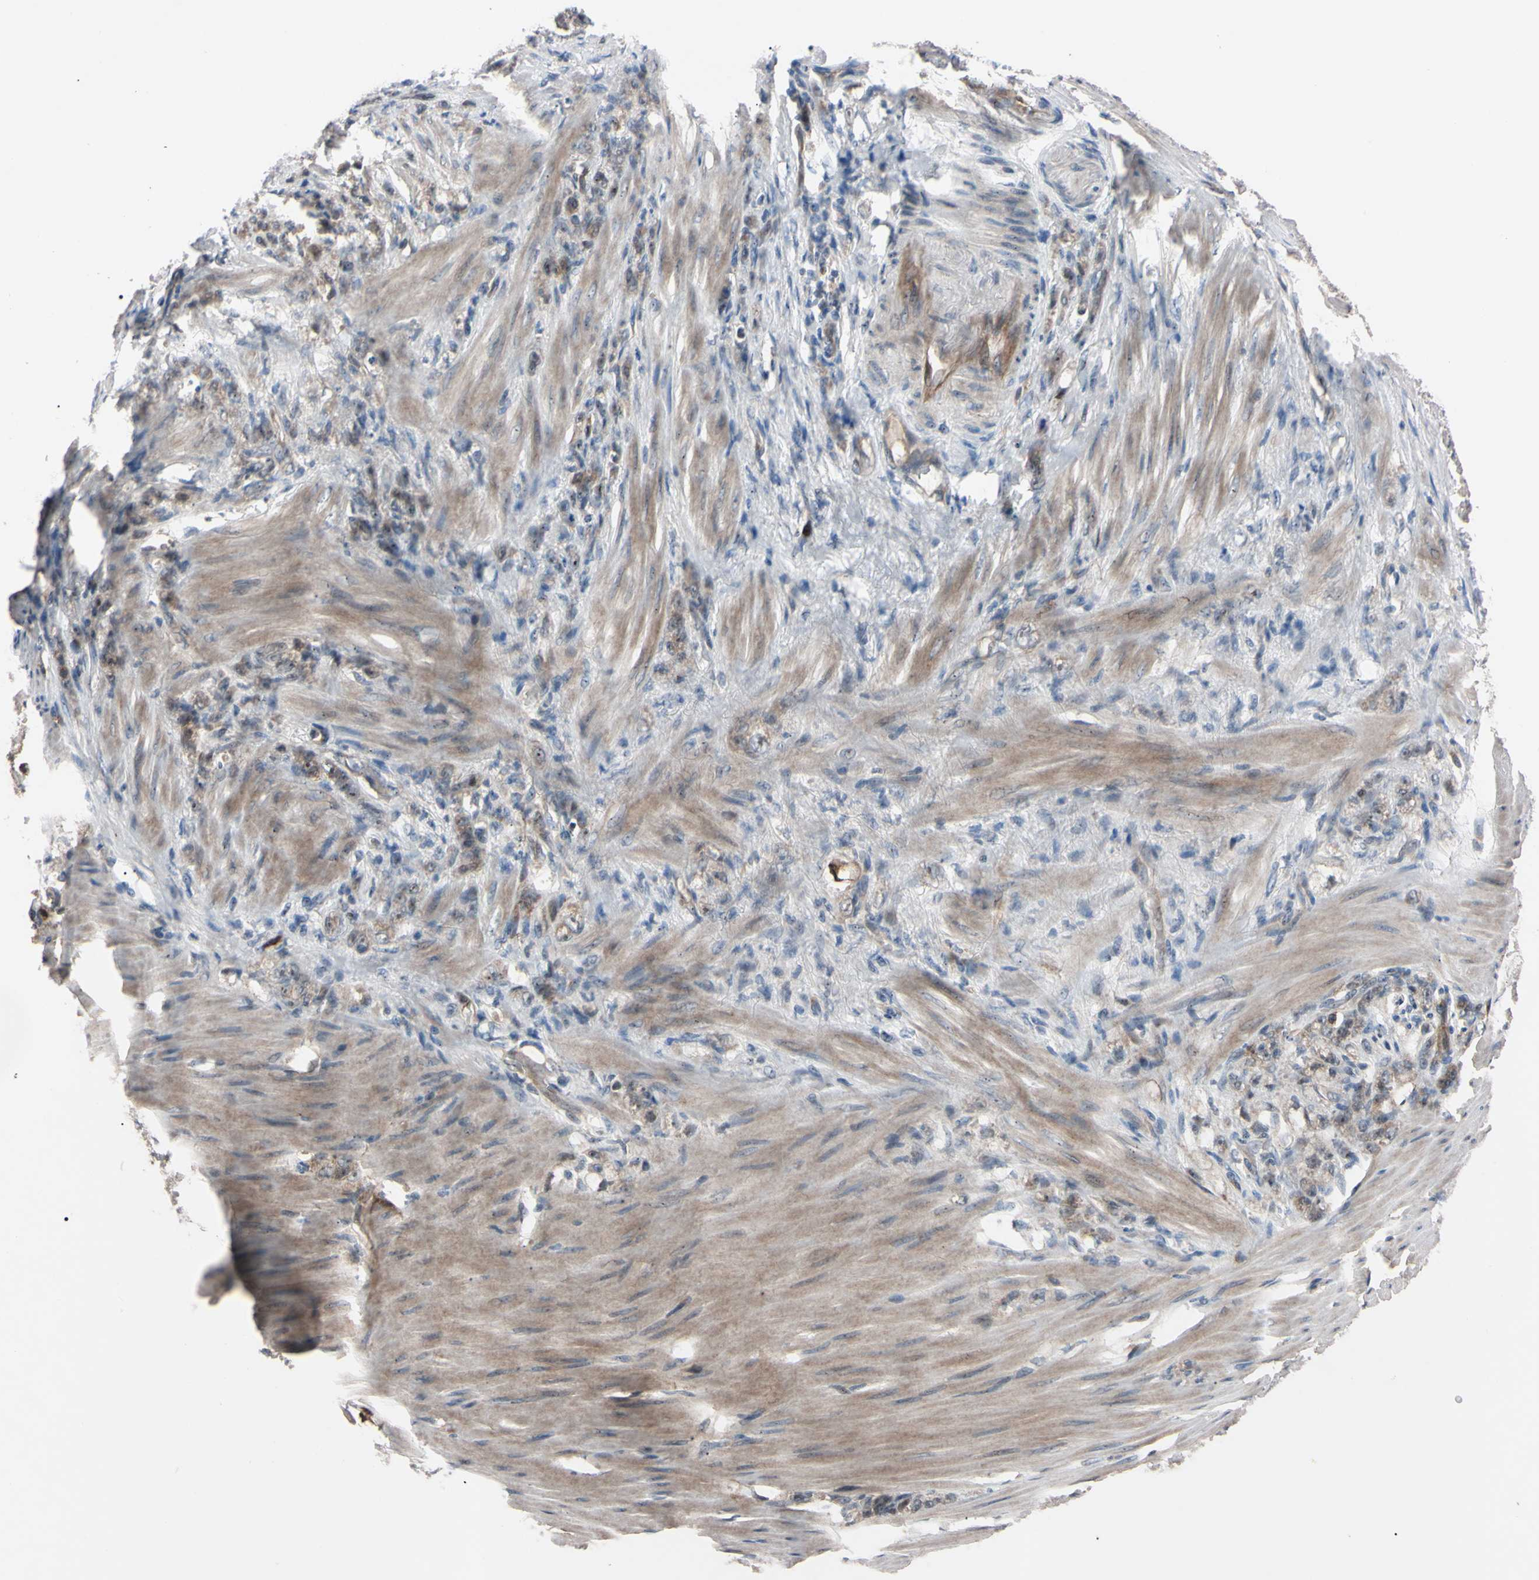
{"staining": {"intensity": "weak", "quantity": ">75%", "location": "cytoplasmic/membranous,nuclear"}, "tissue": "stomach cancer", "cell_type": "Tumor cells", "image_type": "cancer", "snomed": [{"axis": "morphology", "description": "Adenocarcinoma, NOS"}, {"axis": "topography", "description": "Stomach"}], "caption": "An image of adenocarcinoma (stomach) stained for a protein exhibits weak cytoplasmic/membranous and nuclear brown staining in tumor cells.", "gene": "TRAF5", "patient": {"sex": "male", "age": 82}}